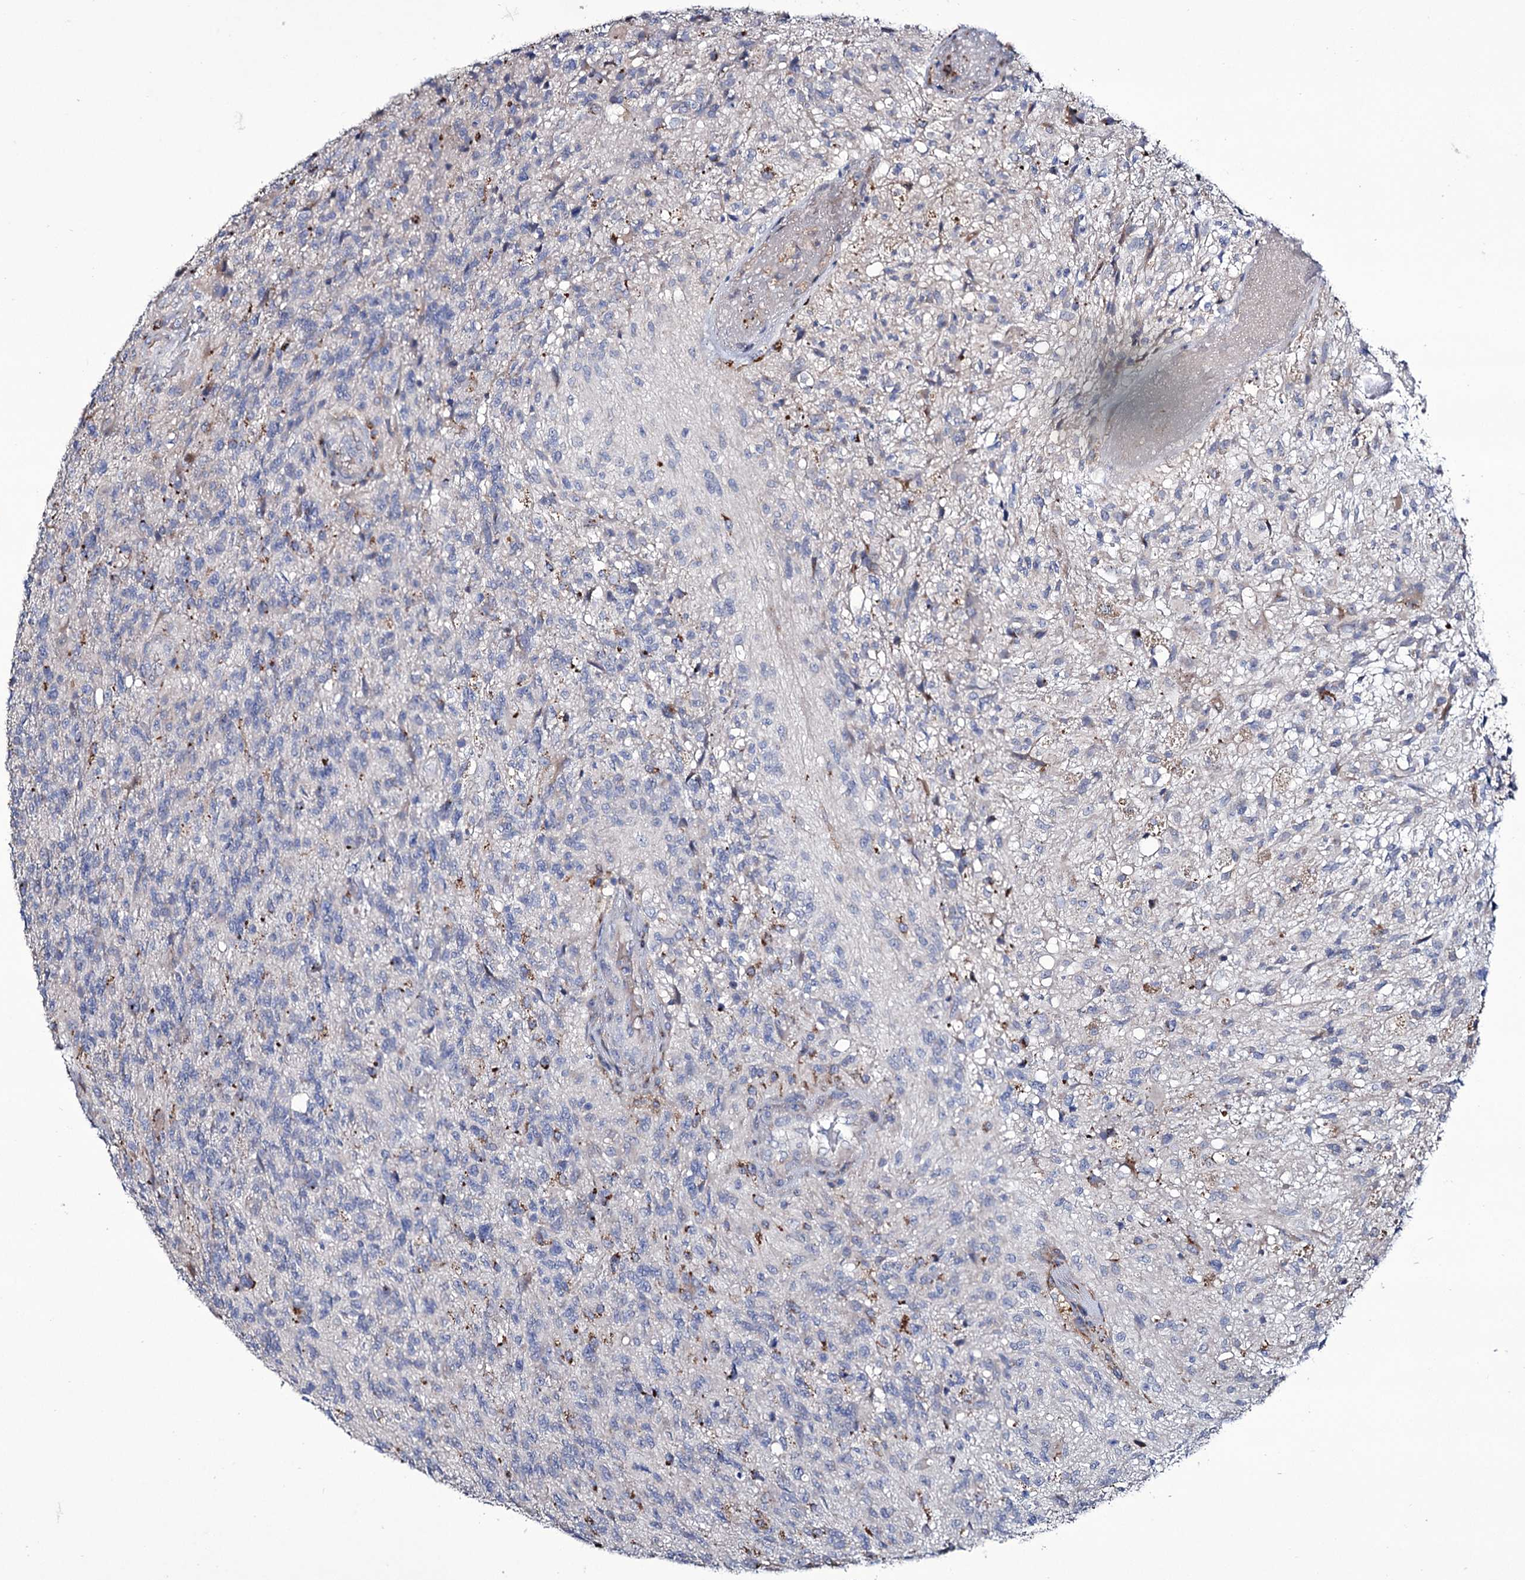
{"staining": {"intensity": "negative", "quantity": "none", "location": "none"}, "tissue": "glioma", "cell_type": "Tumor cells", "image_type": "cancer", "snomed": [{"axis": "morphology", "description": "Glioma, malignant, High grade"}, {"axis": "topography", "description": "Brain"}], "caption": "Tumor cells show no significant positivity in glioma. Brightfield microscopy of IHC stained with DAB (3,3'-diaminobenzidine) (brown) and hematoxylin (blue), captured at high magnification.", "gene": "TUBGCP5", "patient": {"sex": "male", "age": 56}}